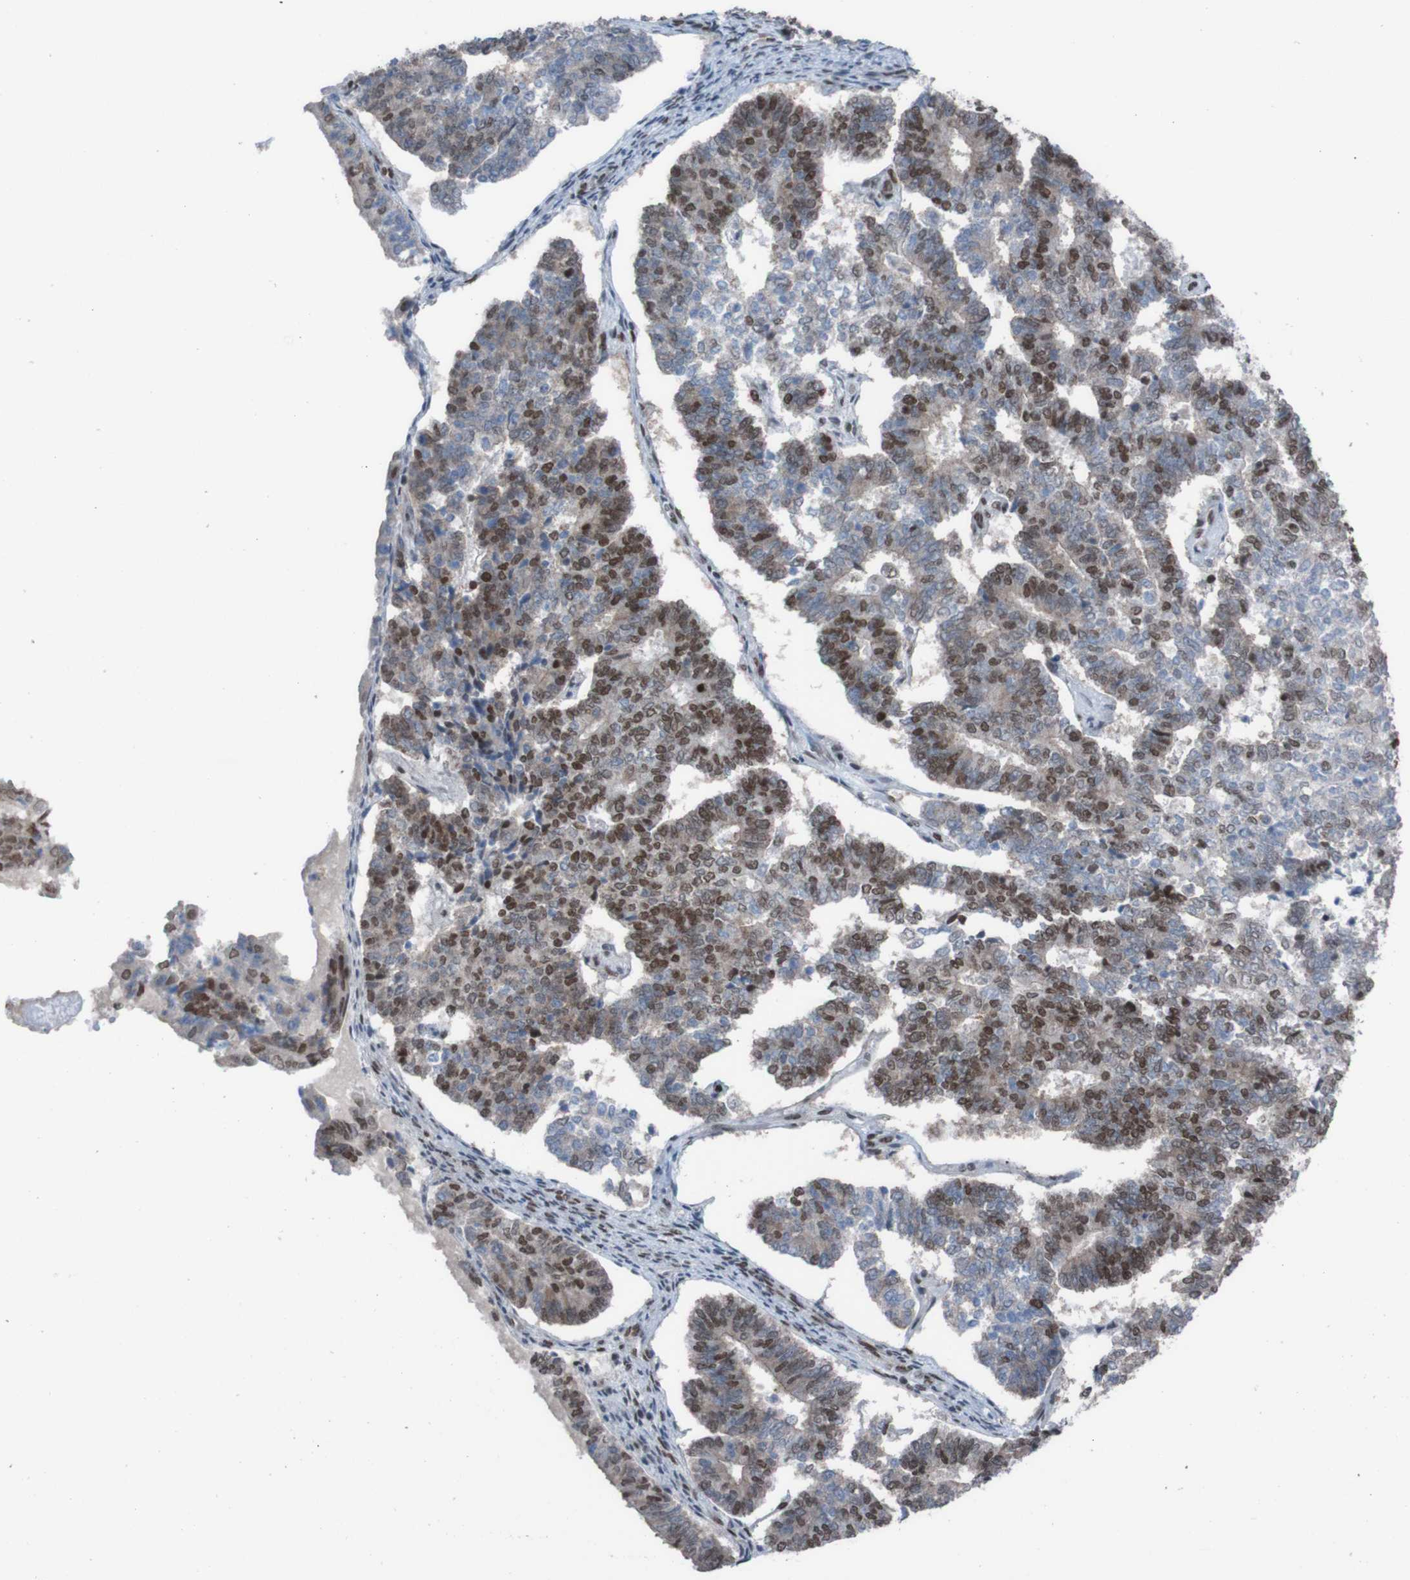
{"staining": {"intensity": "strong", "quantity": "25%-75%", "location": "nuclear"}, "tissue": "endometrial cancer", "cell_type": "Tumor cells", "image_type": "cancer", "snomed": [{"axis": "morphology", "description": "Adenocarcinoma, NOS"}, {"axis": "topography", "description": "Endometrium"}], "caption": "Endometrial cancer (adenocarcinoma) was stained to show a protein in brown. There is high levels of strong nuclear staining in approximately 25%-75% of tumor cells.", "gene": "PHF2", "patient": {"sex": "female", "age": 70}}